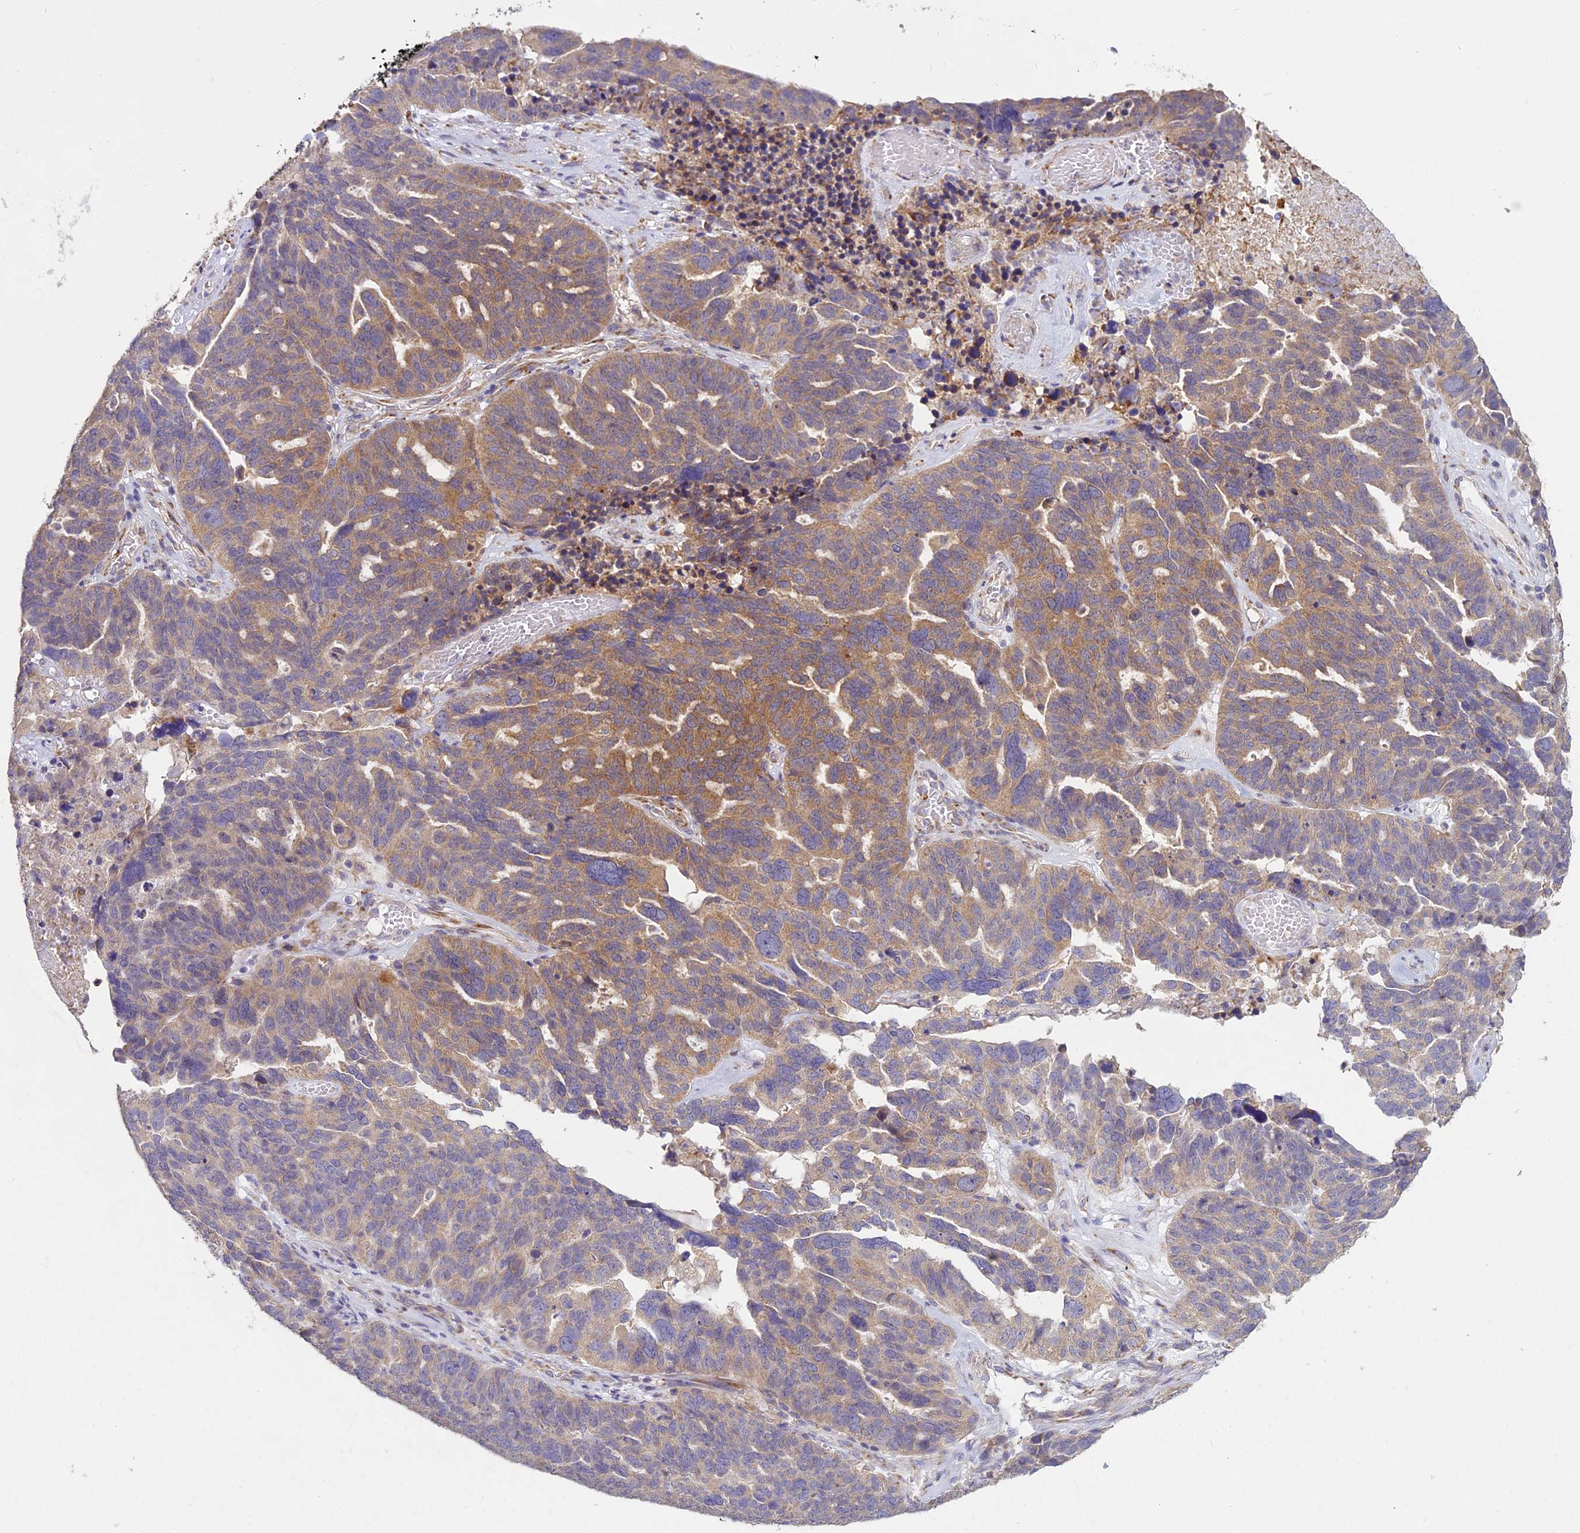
{"staining": {"intensity": "moderate", "quantity": "25%-75%", "location": "cytoplasmic/membranous"}, "tissue": "ovarian cancer", "cell_type": "Tumor cells", "image_type": "cancer", "snomed": [{"axis": "morphology", "description": "Cystadenocarcinoma, serous, NOS"}, {"axis": "topography", "description": "Ovary"}], "caption": "Protein expression by immunohistochemistry (IHC) demonstrates moderate cytoplasmic/membranous positivity in approximately 25%-75% of tumor cells in serous cystadenocarcinoma (ovarian).", "gene": "NXNL2", "patient": {"sex": "female", "age": 59}}